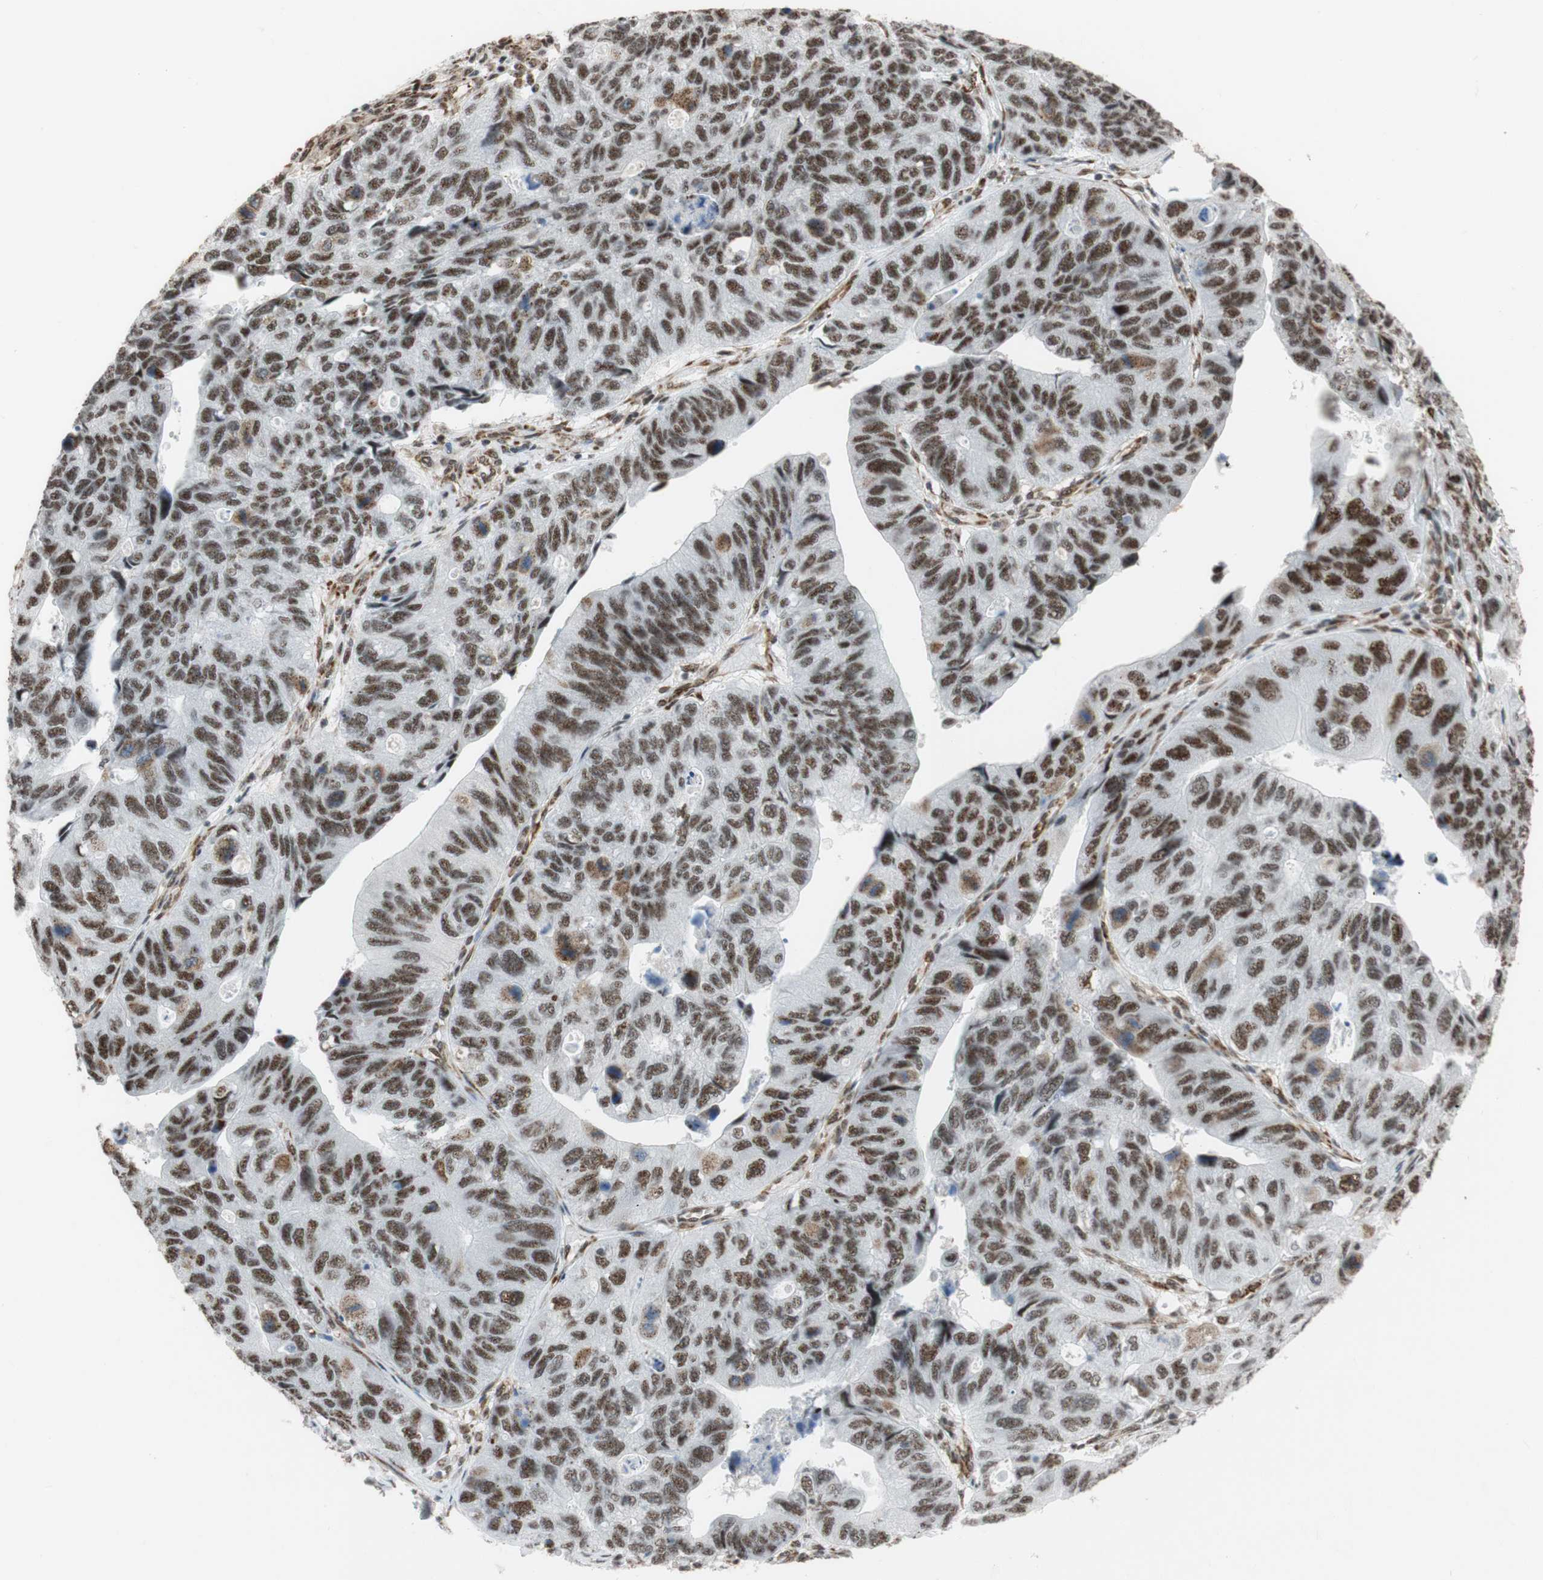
{"staining": {"intensity": "strong", "quantity": ">75%", "location": "nuclear"}, "tissue": "stomach cancer", "cell_type": "Tumor cells", "image_type": "cancer", "snomed": [{"axis": "morphology", "description": "Adenocarcinoma, NOS"}, {"axis": "topography", "description": "Stomach"}], "caption": "Immunohistochemical staining of human stomach cancer shows strong nuclear protein expression in about >75% of tumor cells.", "gene": "SAP18", "patient": {"sex": "male", "age": 59}}